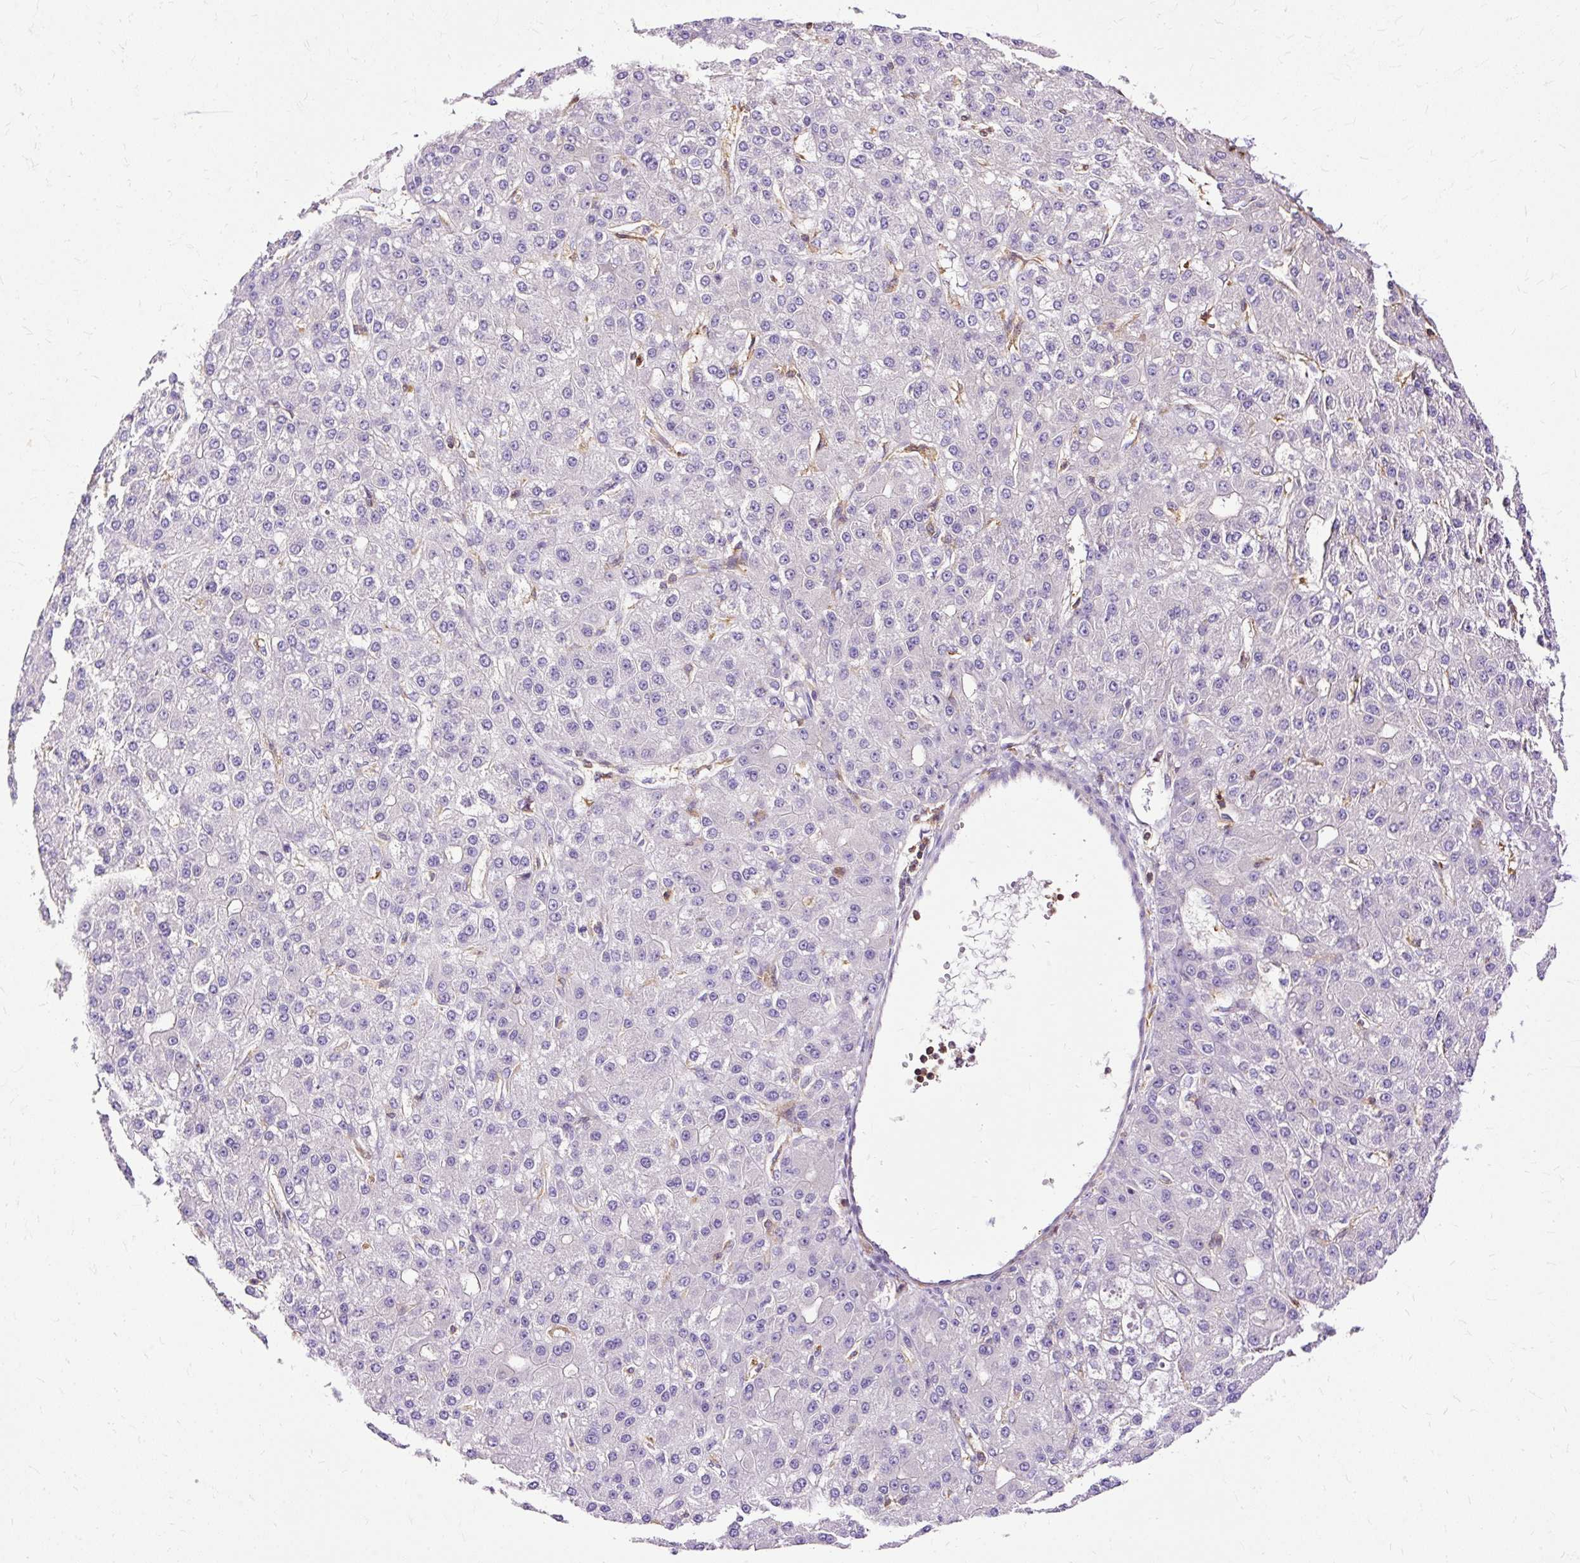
{"staining": {"intensity": "negative", "quantity": "none", "location": "none"}, "tissue": "liver cancer", "cell_type": "Tumor cells", "image_type": "cancer", "snomed": [{"axis": "morphology", "description": "Carcinoma, Hepatocellular, NOS"}, {"axis": "topography", "description": "Liver"}], "caption": "Immunohistochemical staining of human liver cancer reveals no significant positivity in tumor cells.", "gene": "TWF2", "patient": {"sex": "male", "age": 67}}